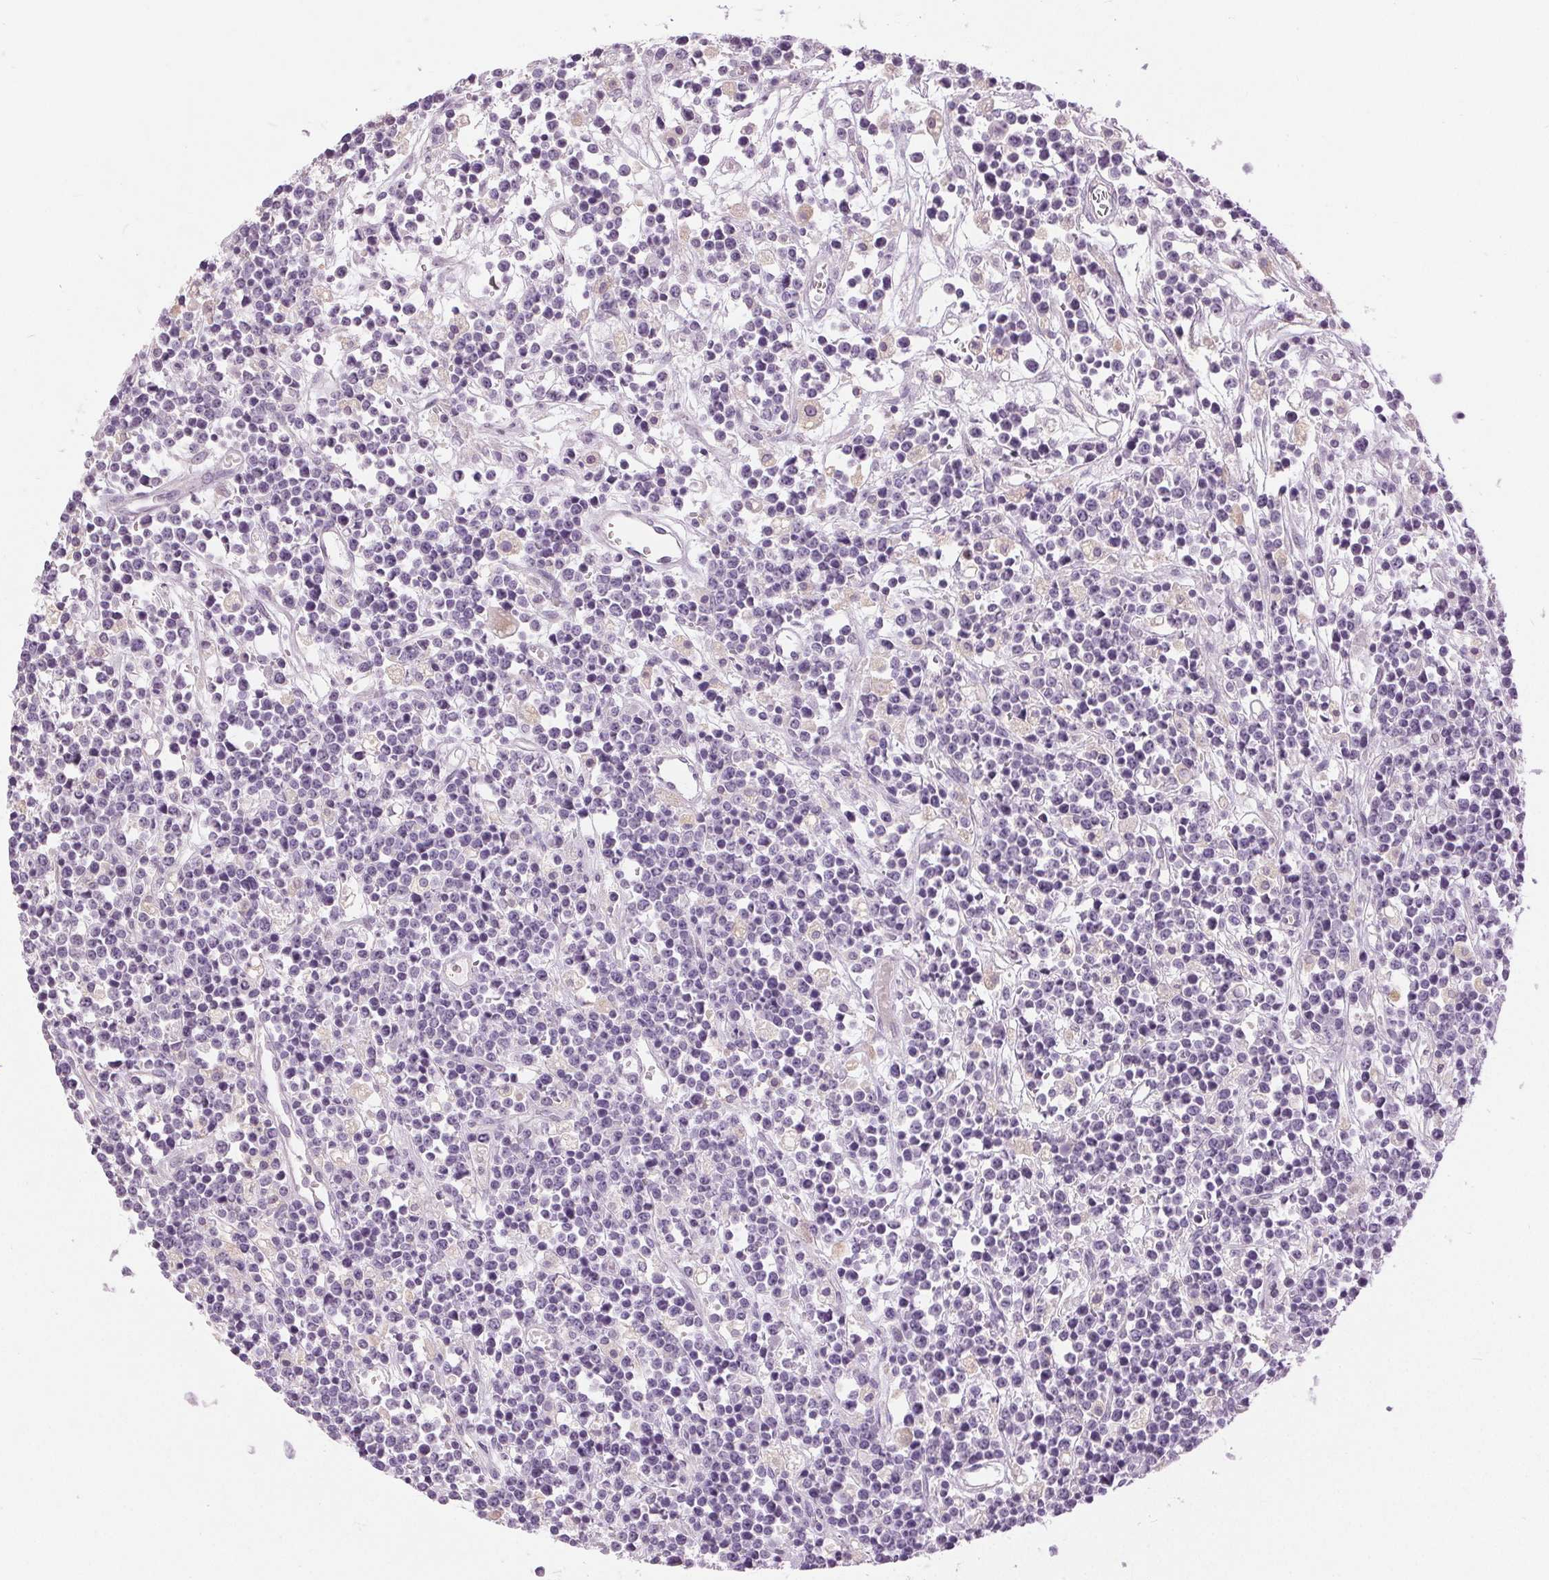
{"staining": {"intensity": "negative", "quantity": "none", "location": "none"}, "tissue": "lymphoma", "cell_type": "Tumor cells", "image_type": "cancer", "snomed": [{"axis": "morphology", "description": "Malignant lymphoma, non-Hodgkin's type, High grade"}, {"axis": "topography", "description": "Ovary"}], "caption": "This histopathology image is of high-grade malignant lymphoma, non-Hodgkin's type stained with IHC to label a protein in brown with the nuclei are counter-stained blue. There is no staining in tumor cells. (DAB (3,3'-diaminobenzidine) immunohistochemistry (IHC), high magnification).", "gene": "DSG3", "patient": {"sex": "female", "age": 56}}